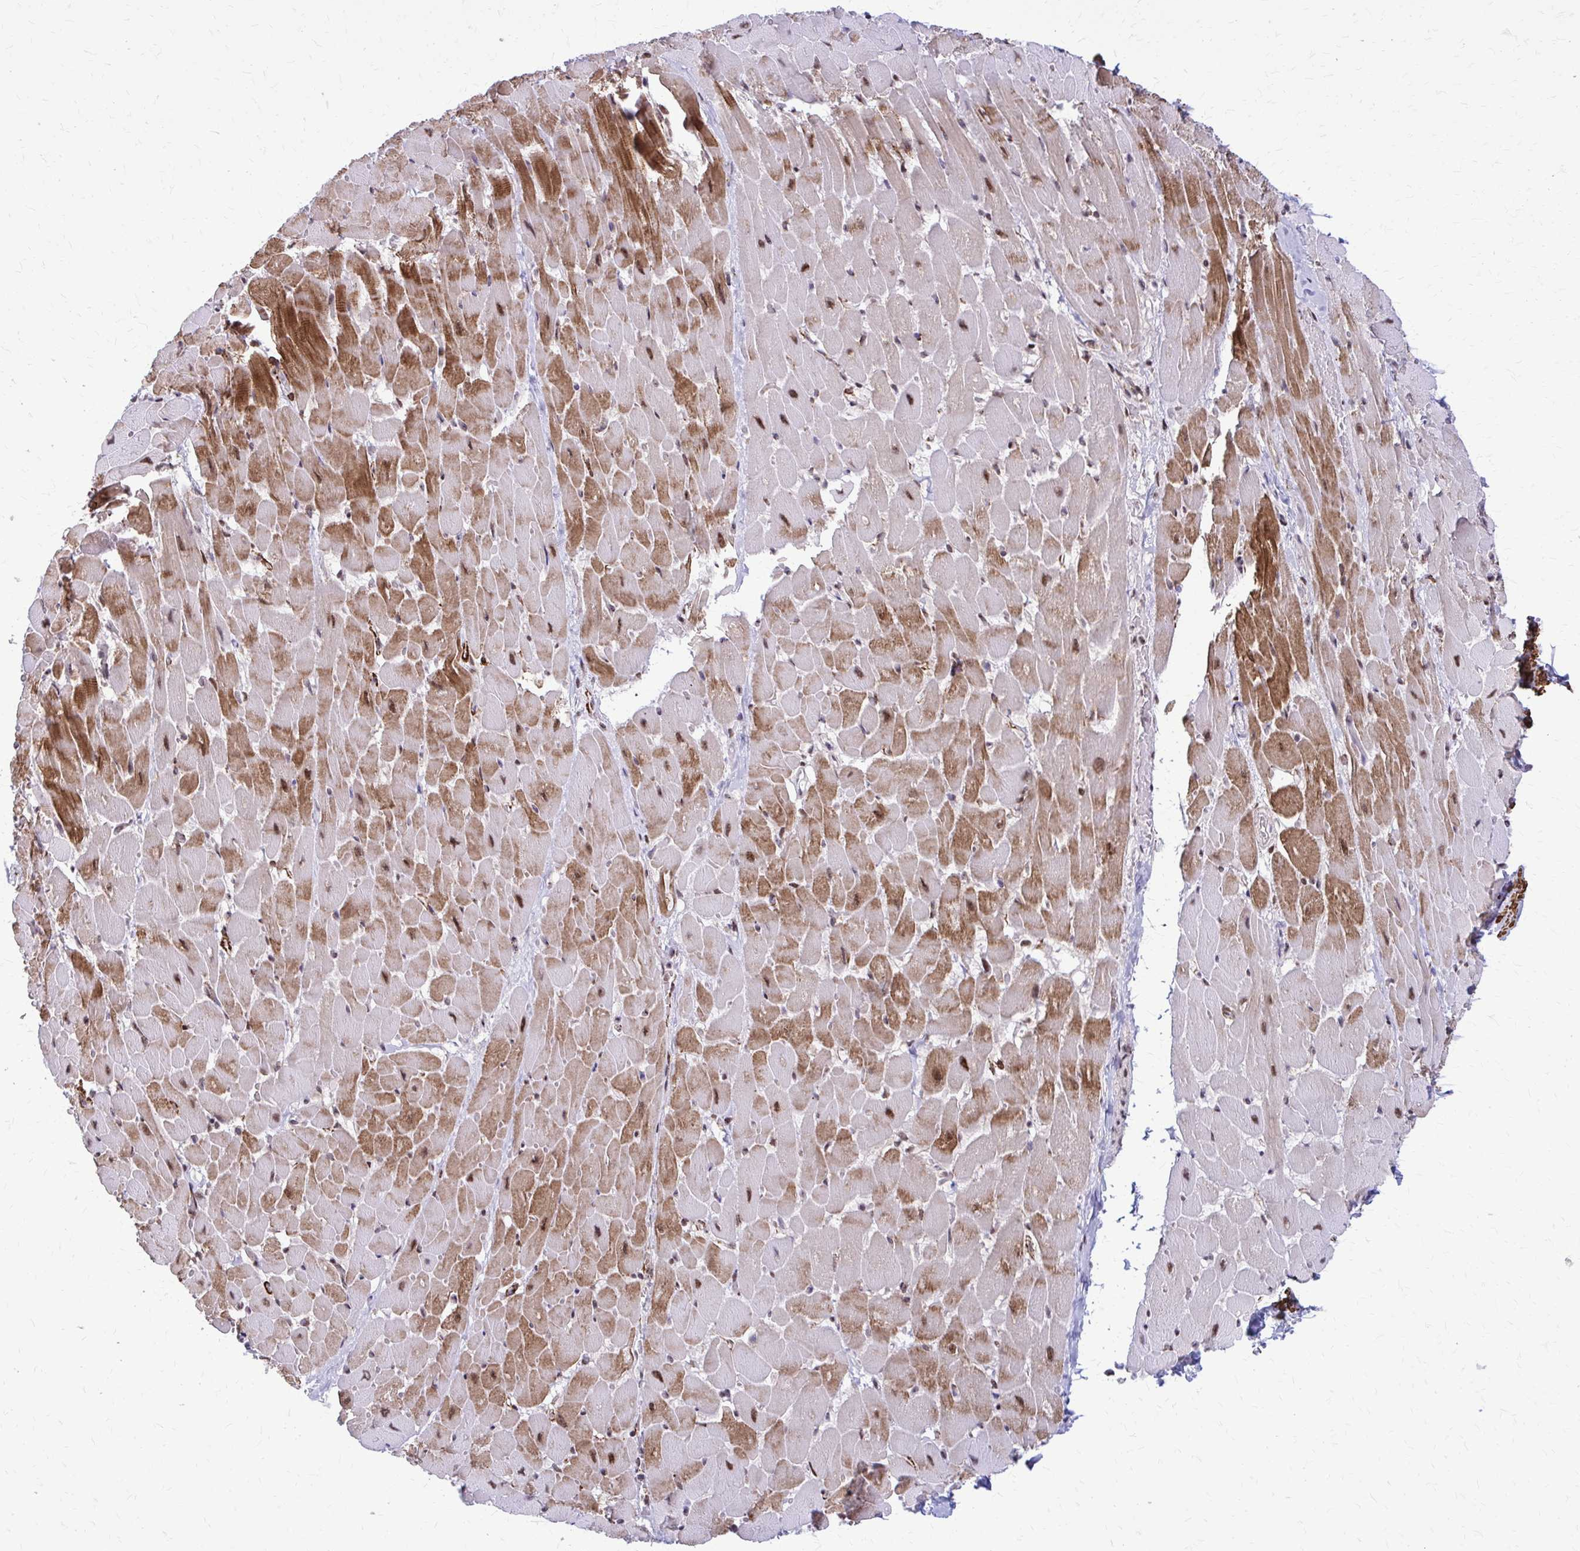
{"staining": {"intensity": "strong", "quantity": "25%-75%", "location": "cytoplasmic/membranous,nuclear"}, "tissue": "heart muscle", "cell_type": "Cardiomyocytes", "image_type": "normal", "snomed": [{"axis": "morphology", "description": "Normal tissue, NOS"}, {"axis": "topography", "description": "Heart"}], "caption": "Immunohistochemical staining of unremarkable human heart muscle displays strong cytoplasmic/membranous,nuclear protein expression in approximately 25%-75% of cardiomyocytes. The staining is performed using DAB brown chromogen to label protein expression. The nuclei are counter-stained blue using hematoxylin.", "gene": "NRBF2", "patient": {"sex": "male", "age": 37}}